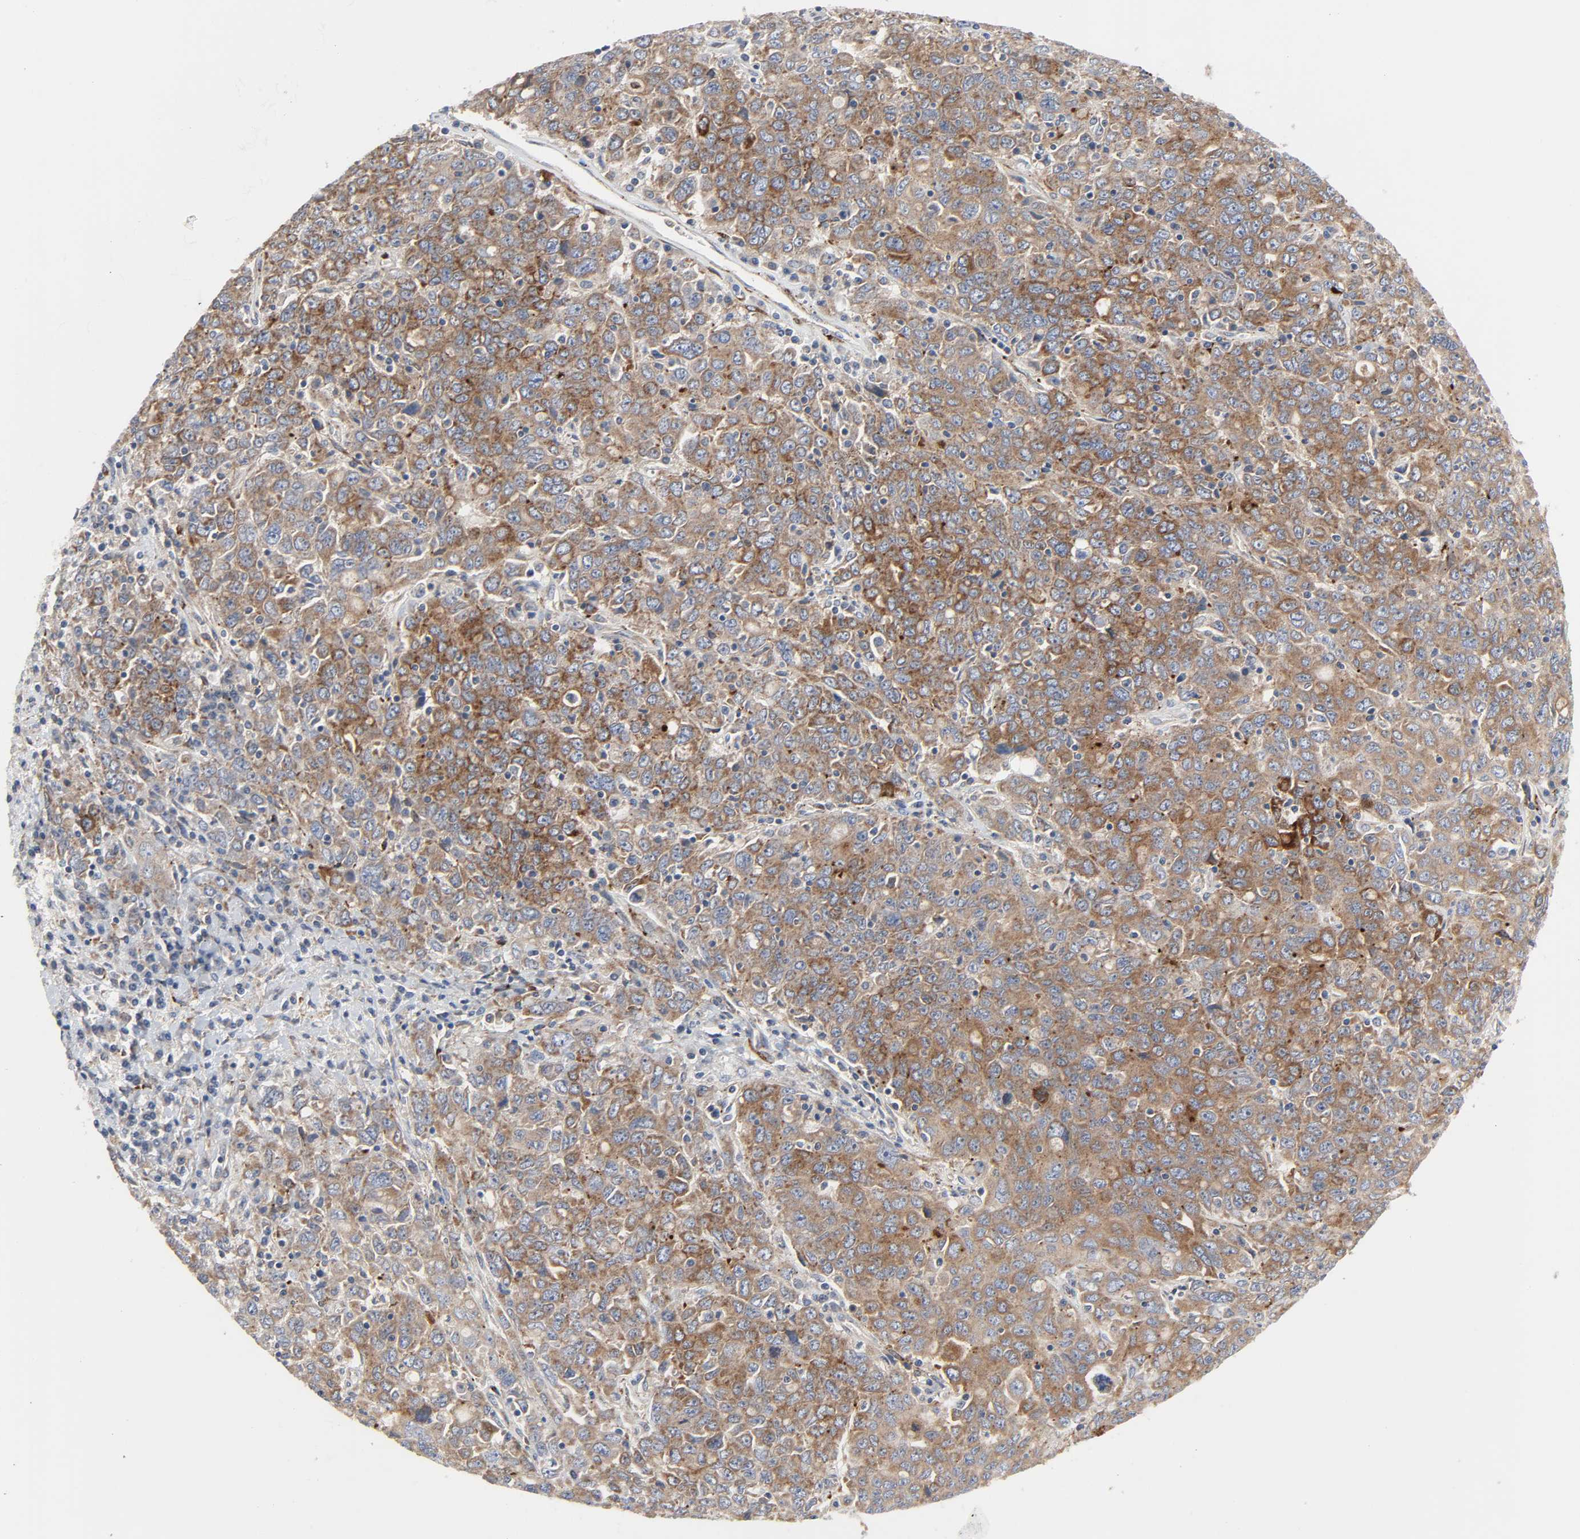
{"staining": {"intensity": "moderate", "quantity": ">75%", "location": "cytoplasmic/membranous"}, "tissue": "ovarian cancer", "cell_type": "Tumor cells", "image_type": "cancer", "snomed": [{"axis": "morphology", "description": "Carcinoma, endometroid"}, {"axis": "topography", "description": "Ovary"}], "caption": "Protein expression analysis of ovarian cancer demonstrates moderate cytoplasmic/membranous positivity in about >75% of tumor cells. Using DAB (brown) and hematoxylin (blue) stains, captured at high magnification using brightfield microscopy.", "gene": "ARHGAP1", "patient": {"sex": "female", "age": 62}}